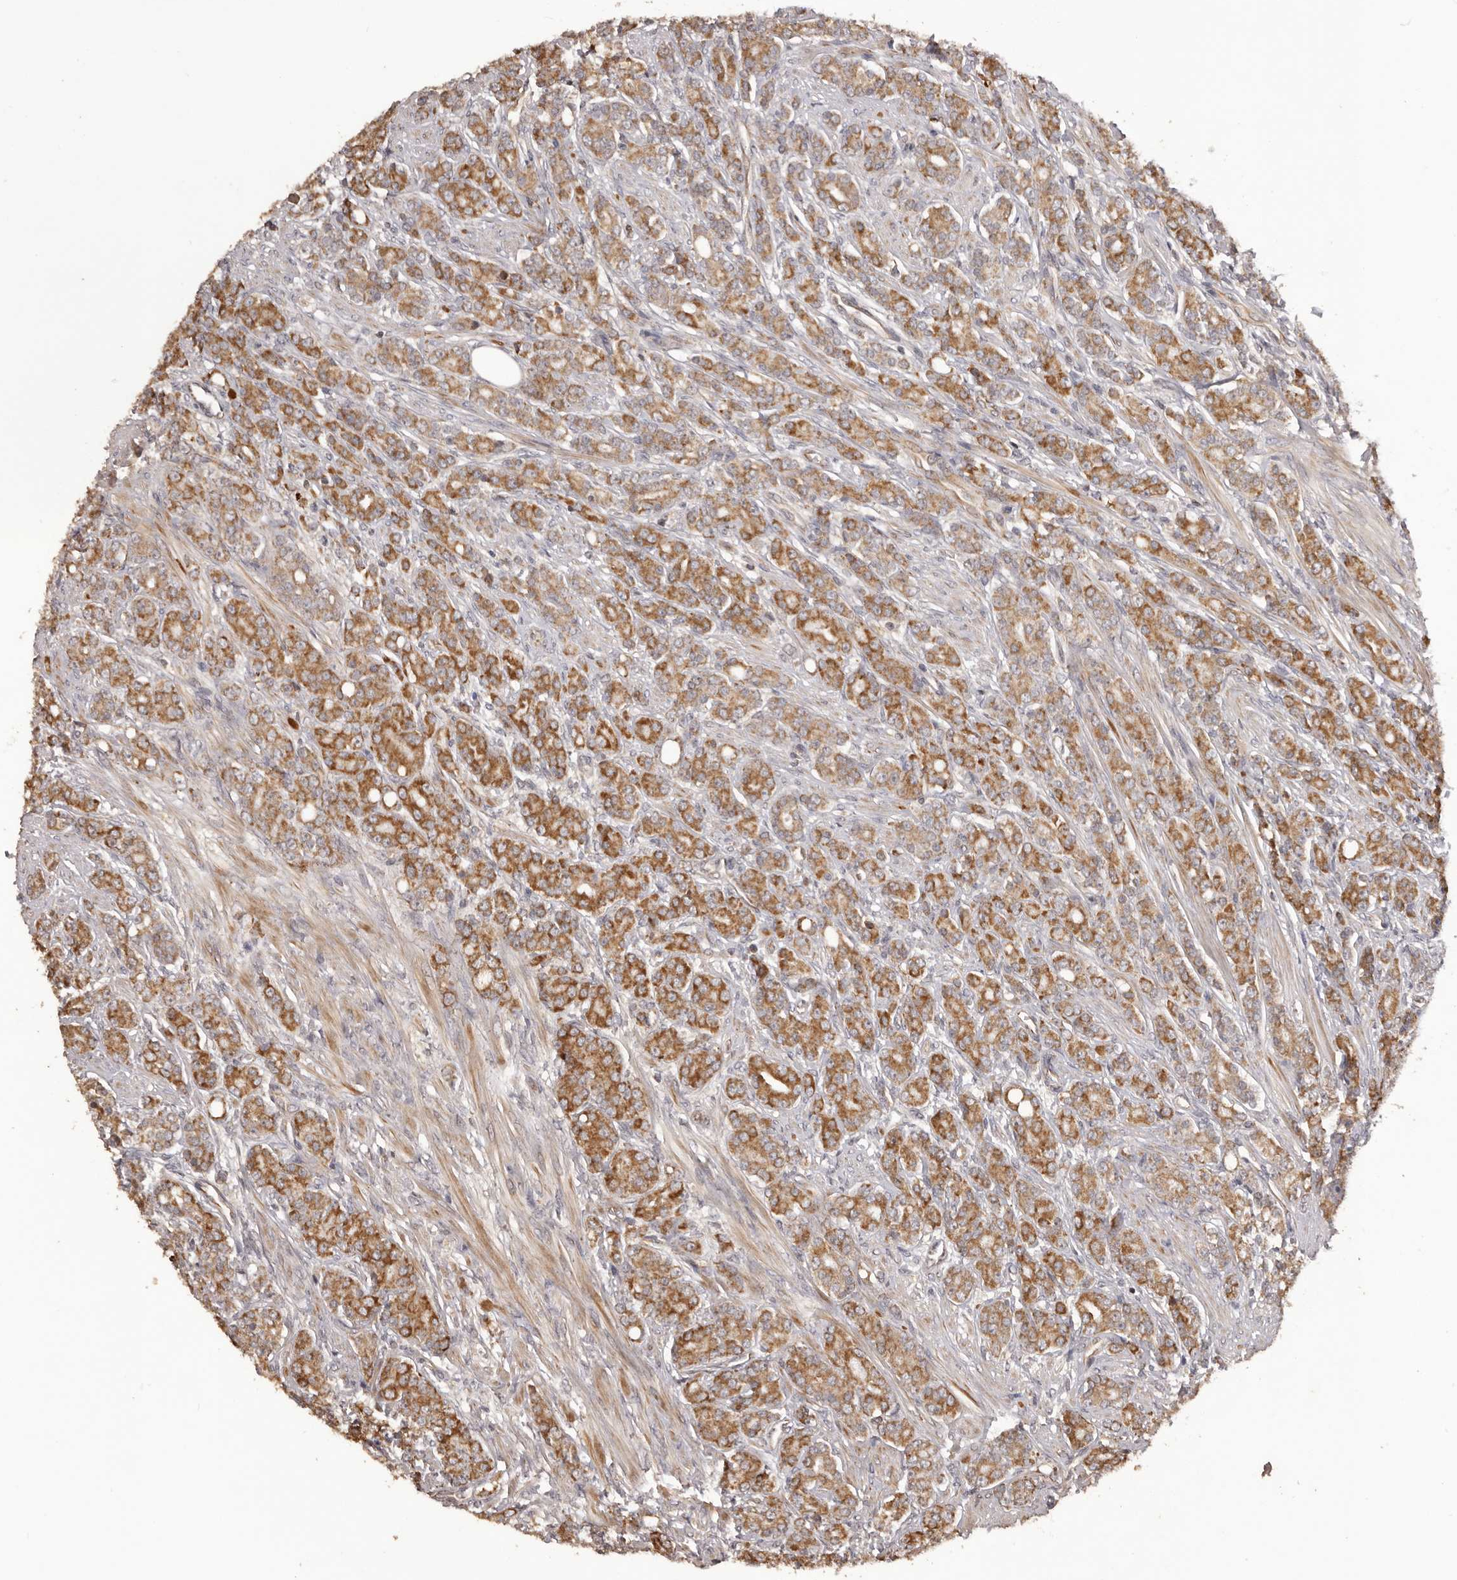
{"staining": {"intensity": "moderate", "quantity": ">75%", "location": "cytoplasmic/membranous"}, "tissue": "prostate cancer", "cell_type": "Tumor cells", "image_type": "cancer", "snomed": [{"axis": "morphology", "description": "Adenocarcinoma, High grade"}, {"axis": "topography", "description": "Prostate"}], "caption": "IHC of prostate cancer (adenocarcinoma (high-grade)) shows medium levels of moderate cytoplasmic/membranous staining in about >75% of tumor cells.", "gene": "QRSL1", "patient": {"sex": "male", "age": 62}}